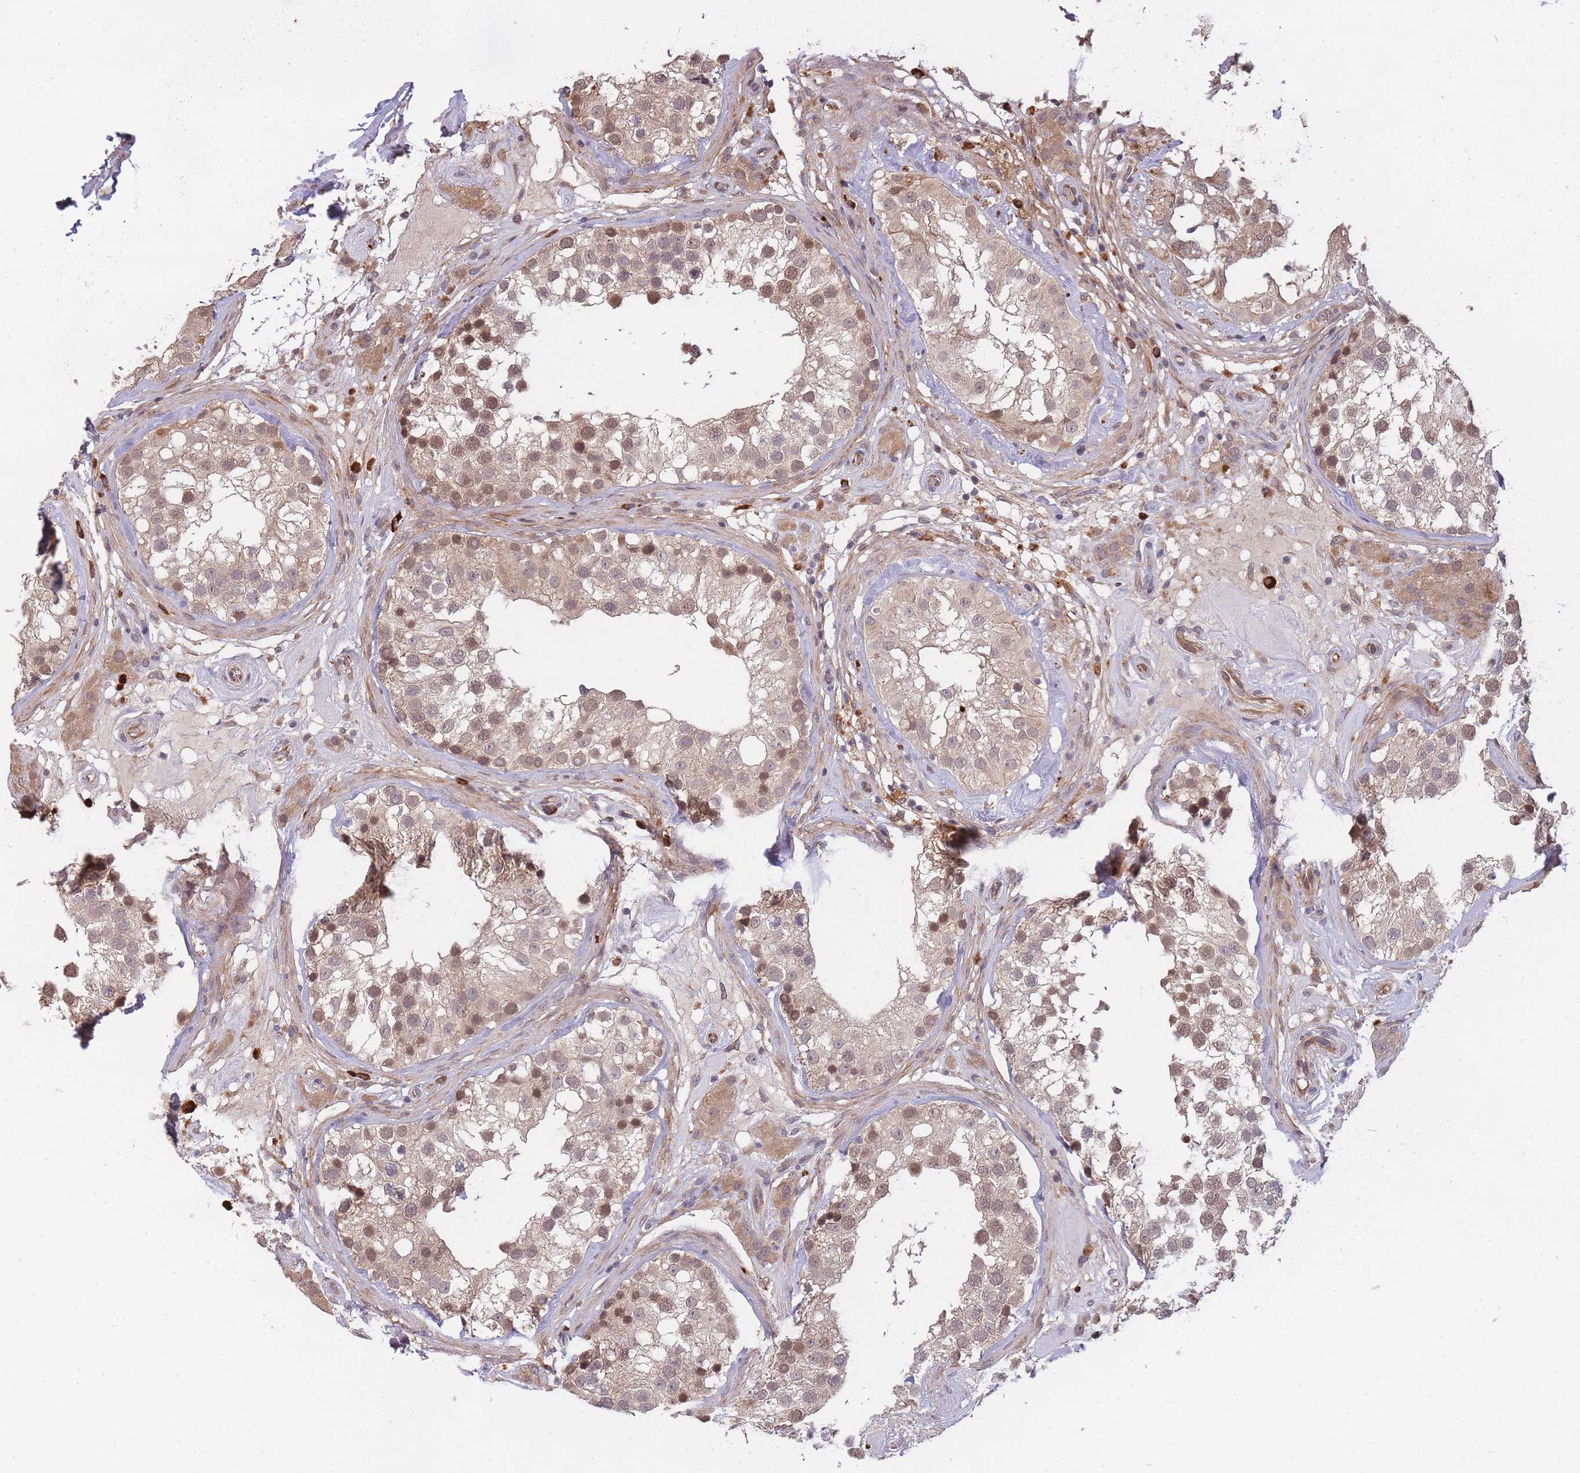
{"staining": {"intensity": "moderate", "quantity": "25%-75%", "location": "nuclear"}, "tissue": "testis", "cell_type": "Cells in seminiferous ducts", "image_type": "normal", "snomed": [{"axis": "morphology", "description": "Normal tissue, NOS"}, {"axis": "topography", "description": "Testis"}], "caption": "Protein expression analysis of benign testis displays moderate nuclear positivity in approximately 25%-75% of cells in seminiferous ducts. (DAB IHC with brightfield microscopy, high magnification).", "gene": "SMC6", "patient": {"sex": "male", "age": 46}}